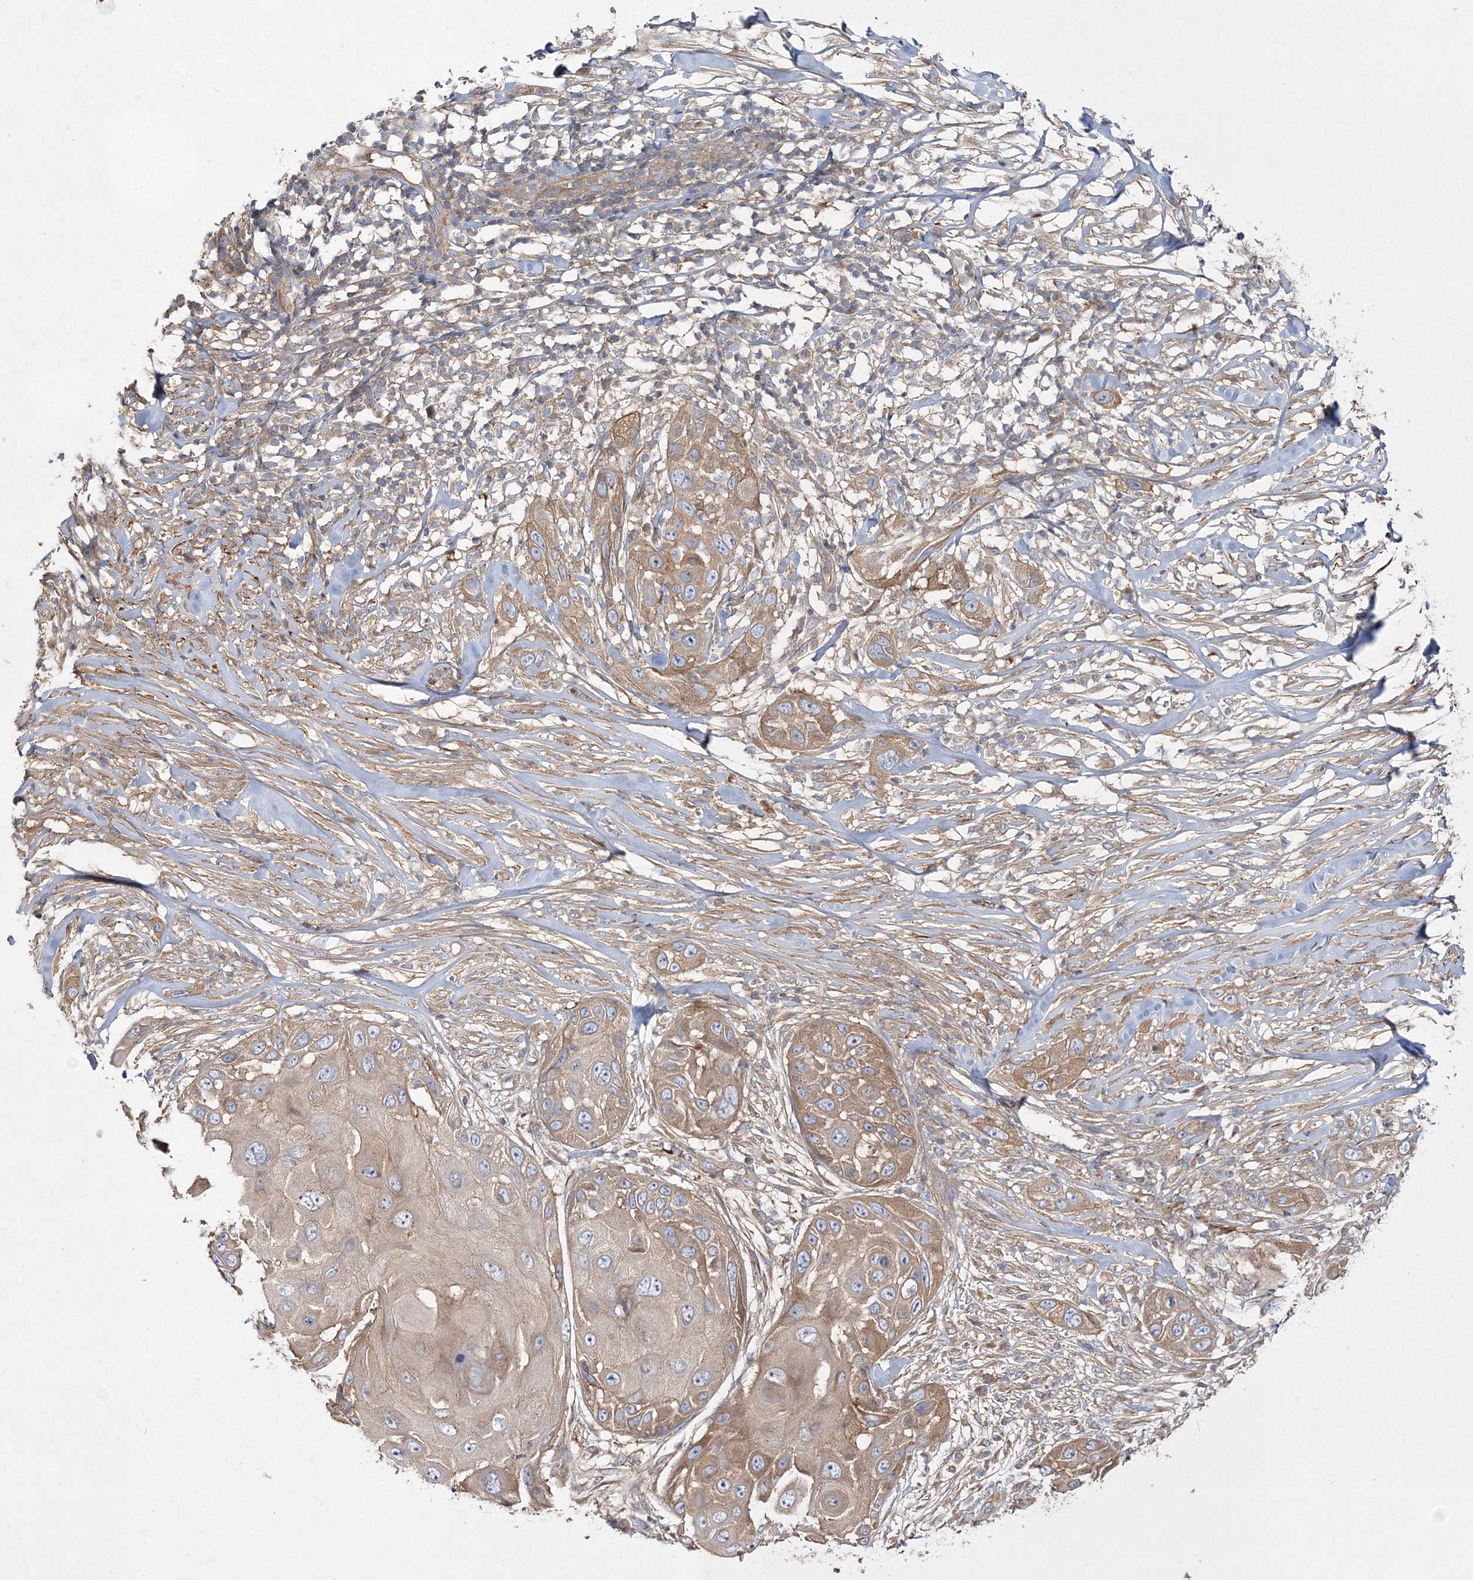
{"staining": {"intensity": "moderate", "quantity": ">75%", "location": "cytoplasmic/membranous"}, "tissue": "skin cancer", "cell_type": "Tumor cells", "image_type": "cancer", "snomed": [{"axis": "morphology", "description": "Squamous cell carcinoma, NOS"}, {"axis": "topography", "description": "Skin"}], "caption": "Brown immunohistochemical staining in skin squamous cell carcinoma exhibits moderate cytoplasmic/membranous positivity in approximately >75% of tumor cells. The staining was performed using DAB (3,3'-diaminobenzidine) to visualize the protein expression in brown, while the nuclei were stained in blue with hematoxylin (Magnification: 20x).", "gene": "ZSWIM6", "patient": {"sex": "female", "age": 44}}